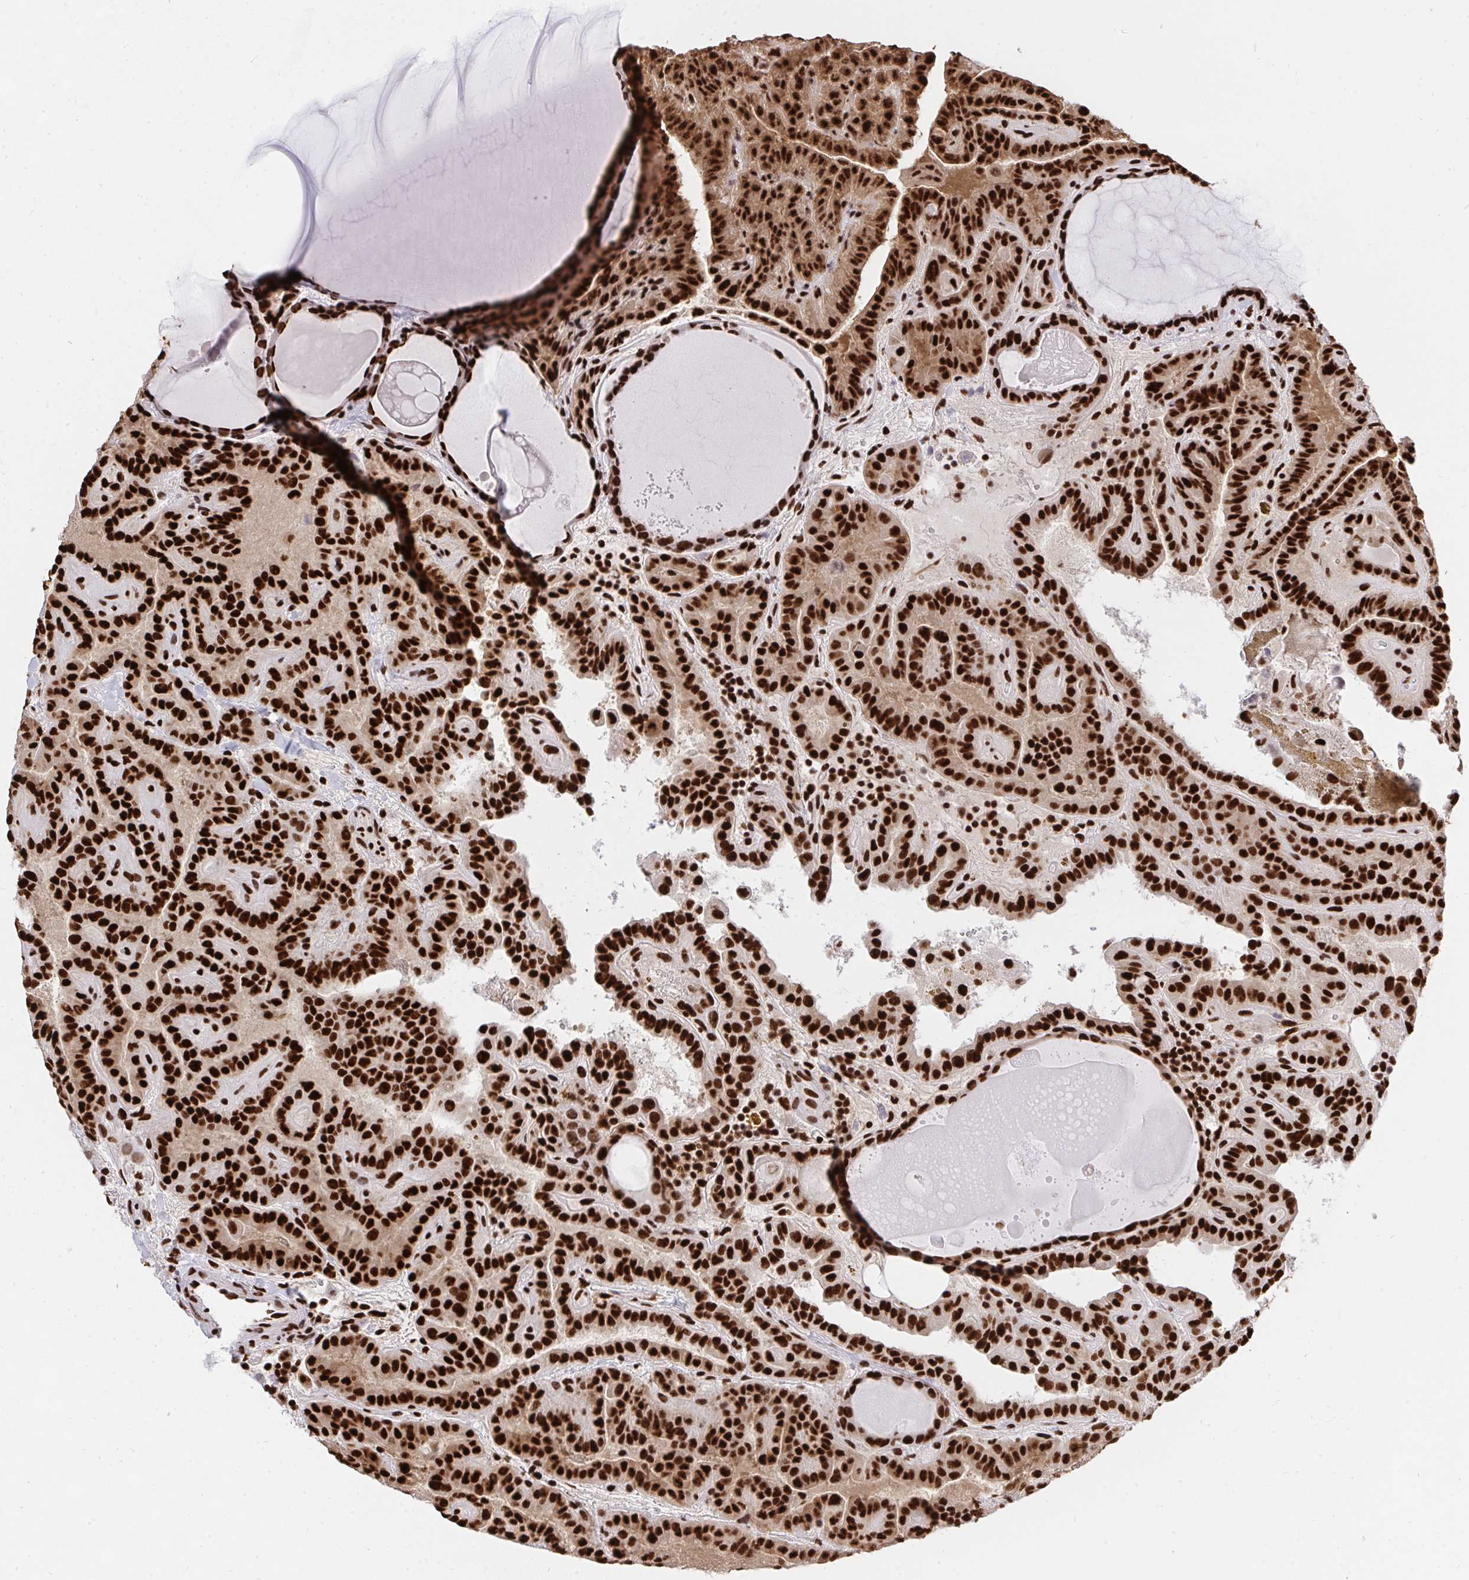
{"staining": {"intensity": "strong", "quantity": ">75%", "location": "nuclear"}, "tissue": "thyroid cancer", "cell_type": "Tumor cells", "image_type": "cancer", "snomed": [{"axis": "morphology", "description": "Papillary adenocarcinoma, NOS"}, {"axis": "topography", "description": "Thyroid gland"}], "caption": "Immunohistochemical staining of papillary adenocarcinoma (thyroid) reveals high levels of strong nuclear positivity in about >75% of tumor cells.", "gene": "HNRNPL", "patient": {"sex": "female", "age": 46}}